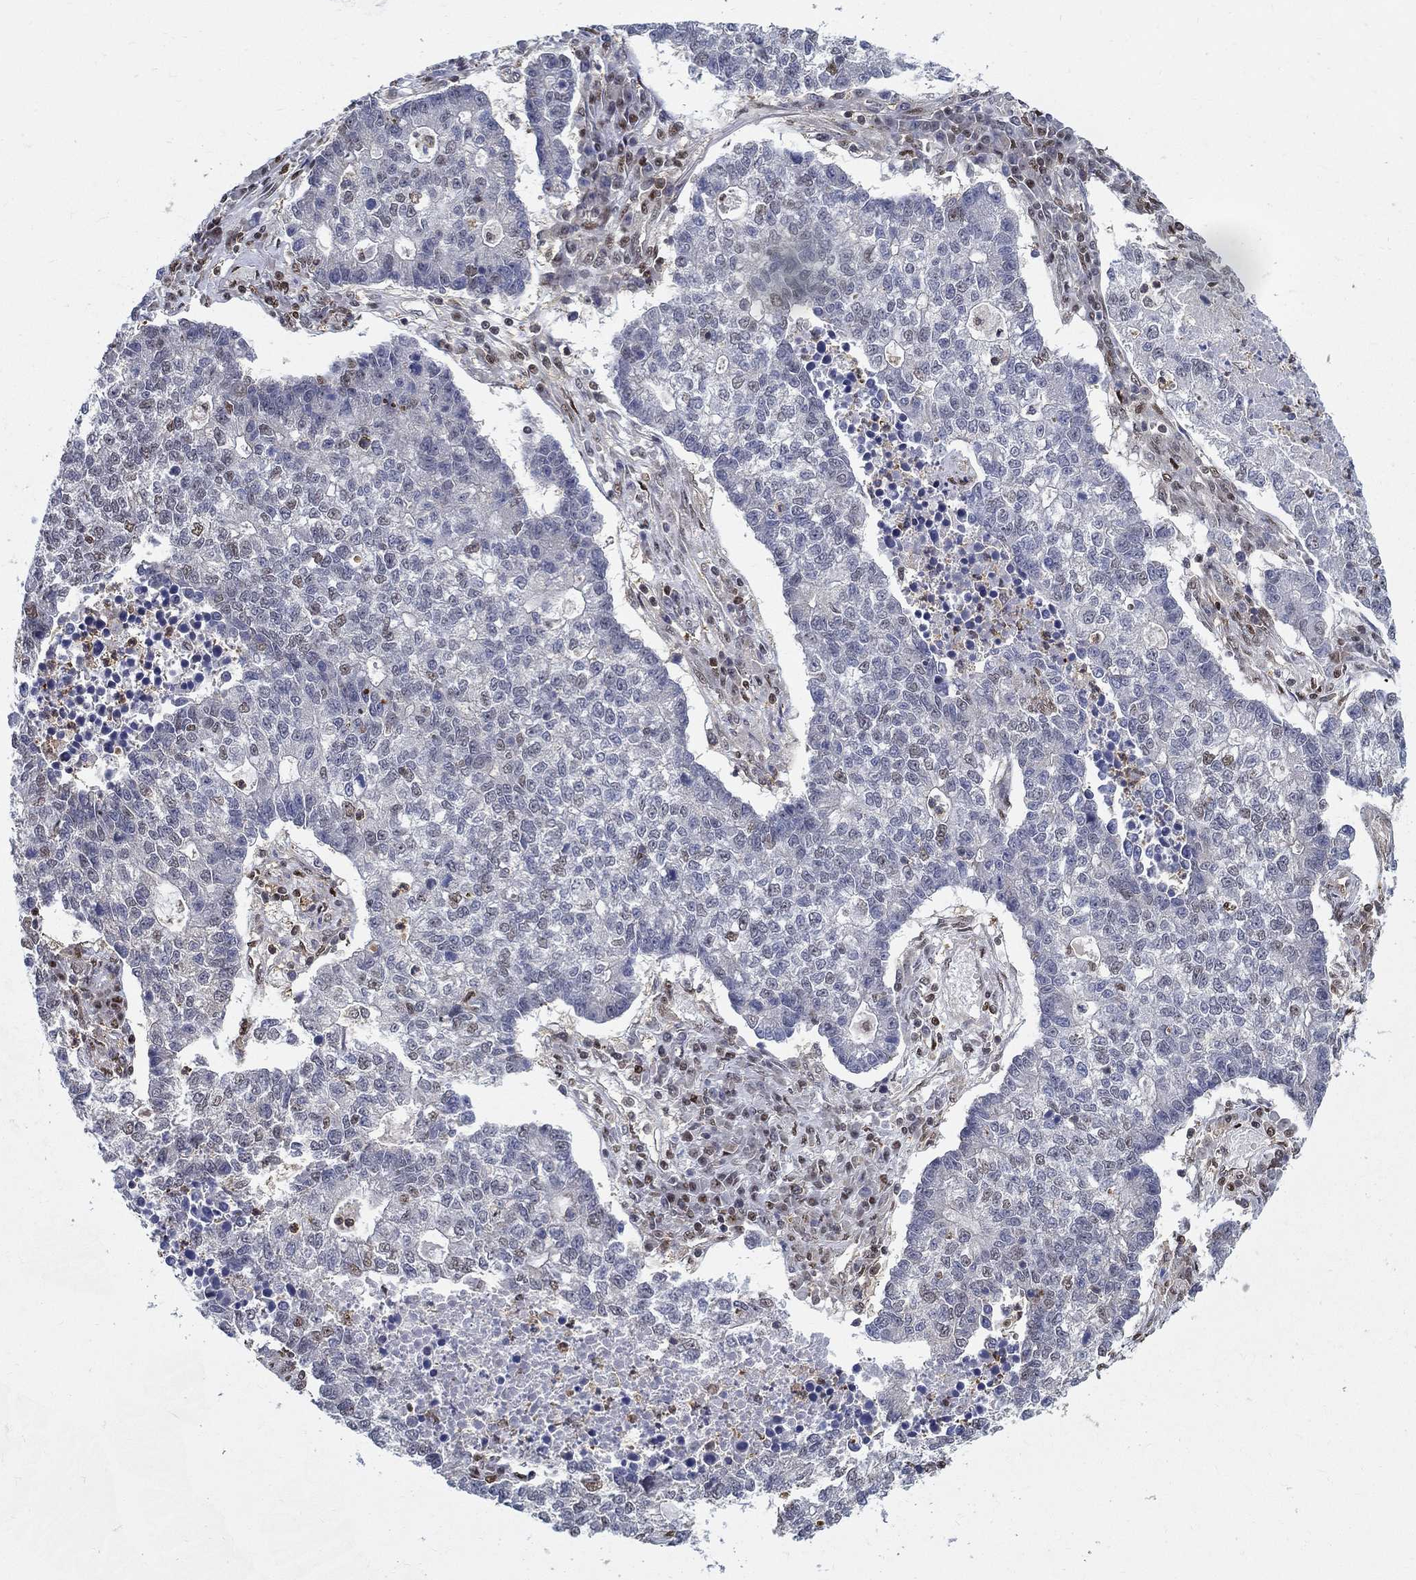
{"staining": {"intensity": "moderate", "quantity": "<25%", "location": "nuclear"}, "tissue": "lung cancer", "cell_type": "Tumor cells", "image_type": "cancer", "snomed": [{"axis": "morphology", "description": "Adenocarcinoma, NOS"}, {"axis": "topography", "description": "Lung"}], "caption": "DAB immunohistochemical staining of human lung adenocarcinoma reveals moderate nuclear protein staining in approximately <25% of tumor cells.", "gene": "ZNF594", "patient": {"sex": "male", "age": 57}}